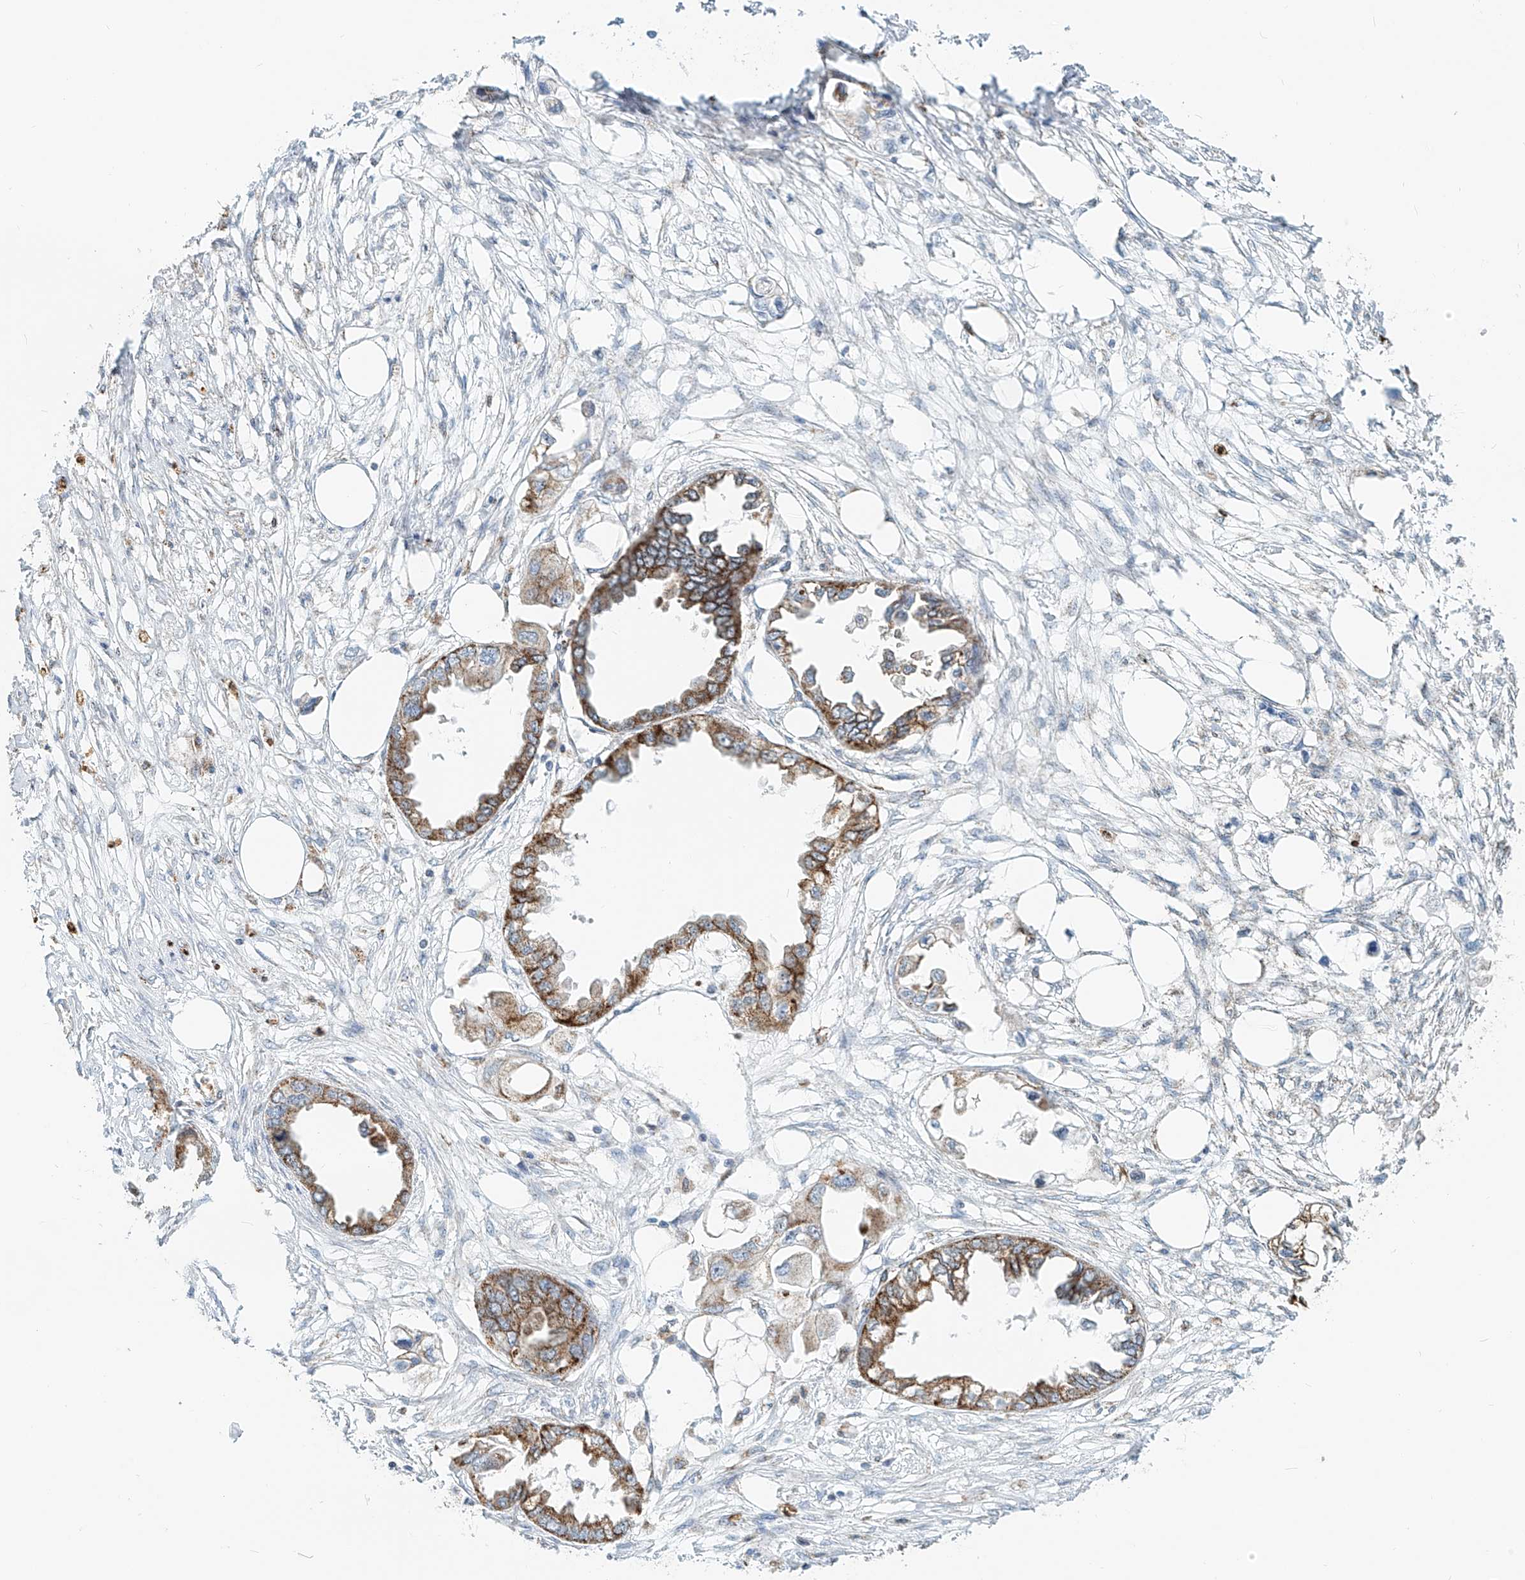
{"staining": {"intensity": "moderate", "quantity": ">75%", "location": "cytoplasmic/membranous"}, "tissue": "endometrial cancer", "cell_type": "Tumor cells", "image_type": "cancer", "snomed": [{"axis": "morphology", "description": "Adenocarcinoma, NOS"}, {"axis": "morphology", "description": "Adenocarcinoma, metastatic, NOS"}, {"axis": "topography", "description": "Adipose tissue"}, {"axis": "topography", "description": "Endometrium"}], "caption": "DAB (3,3'-diaminobenzidine) immunohistochemical staining of human endometrial cancer displays moderate cytoplasmic/membranous protein staining in about >75% of tumor cells. (IHC, brightfield microscopy, high magnification).", "gene": "PTPRA", "patient": {"sex": "female", "age": 67}}